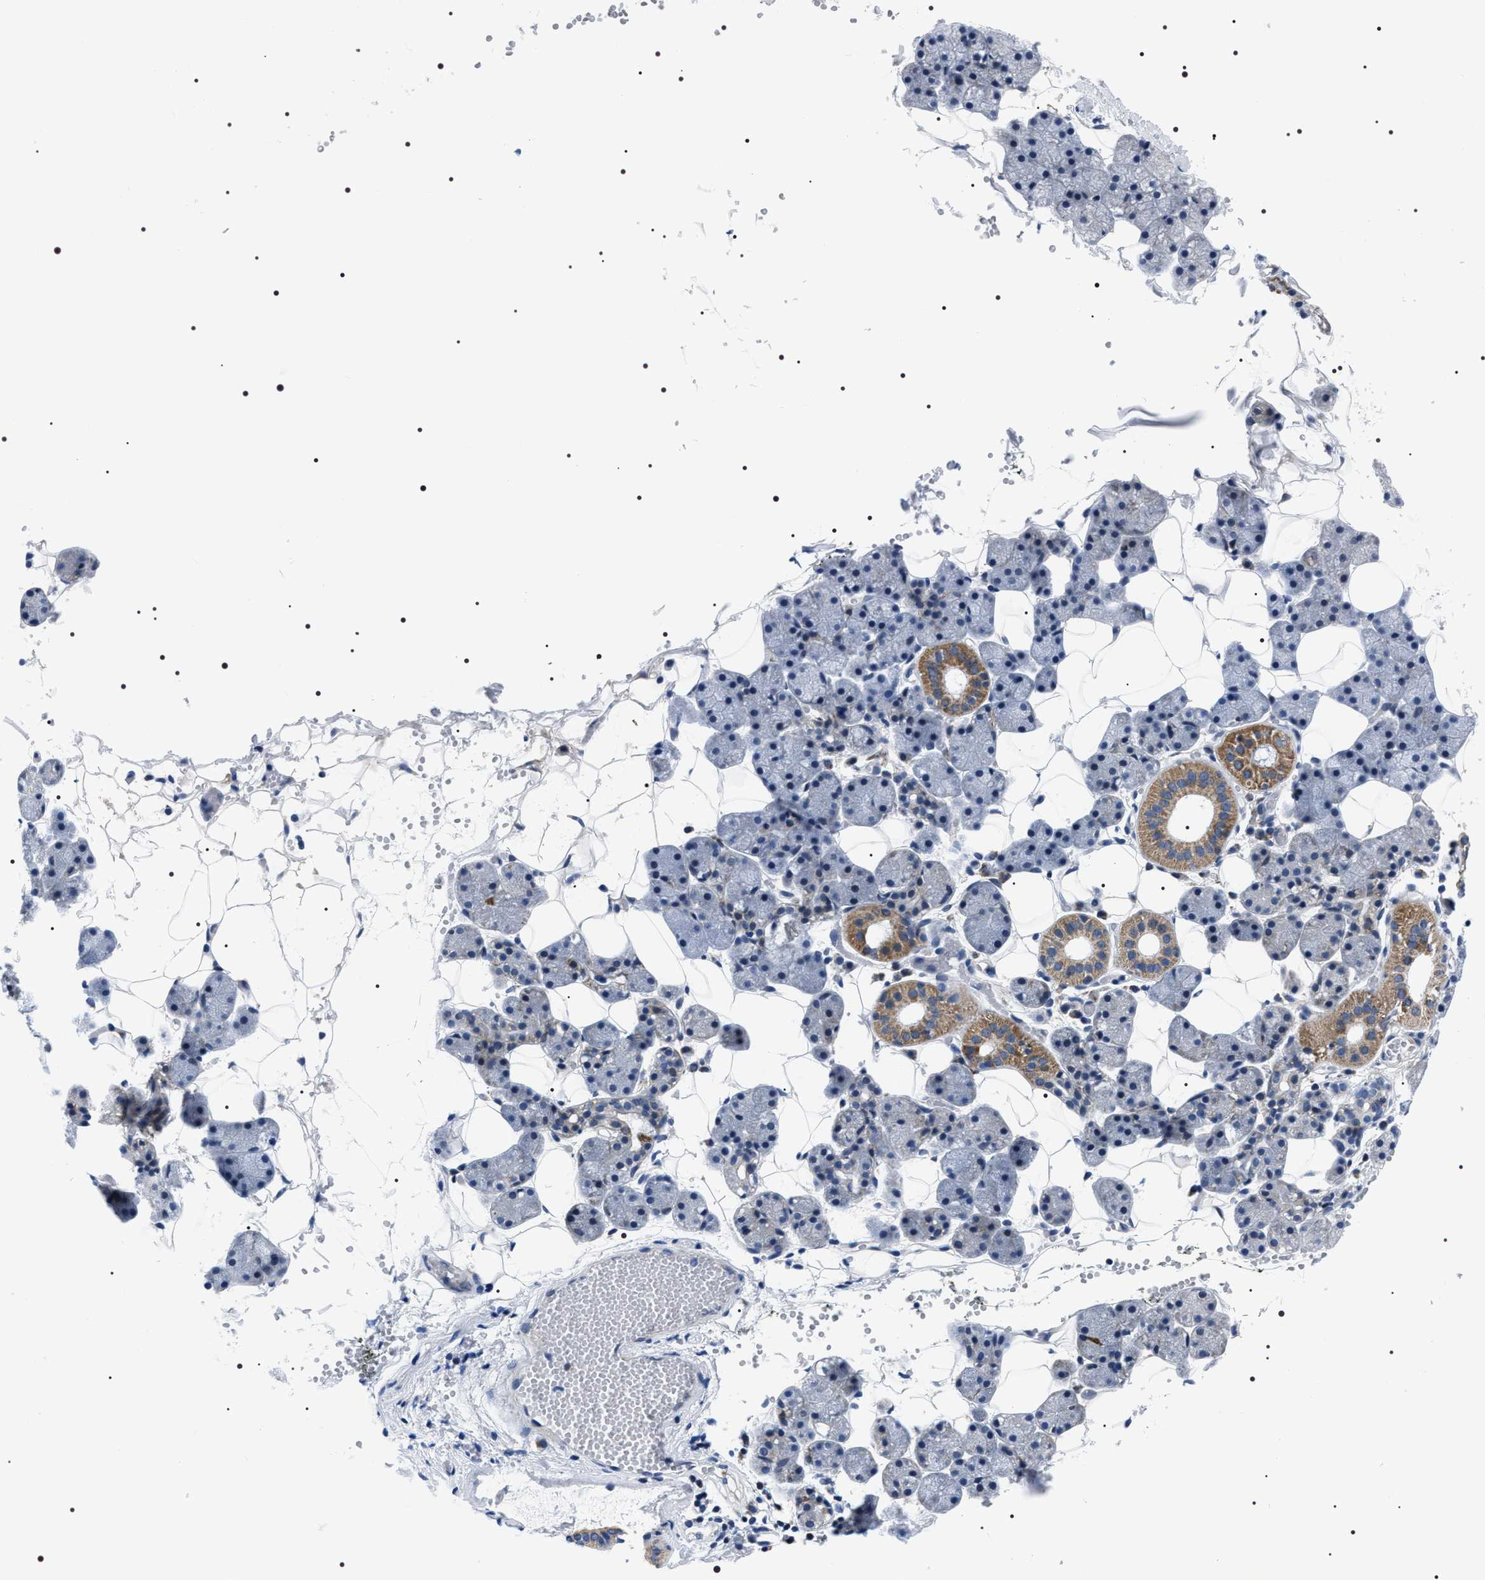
{"staining": {"intensity": "moderate", "quantity": "<25%", "location": "cytoplasmic/membranous"}, "tissue": "salivary gland", "cell_type": "Glandular cells", "image_type": "normal", "snomed": [{"axis": "morphology", "description": "Normal tissue, NOS"}, {"axis": "topography", "description": "Salivary gland"}], "caption": "A brown stain shows moderate cytoplasmic/membranous expression of a protein in glandular cells of benign human salivary gland.", "gene": "NTMT1", "patient": {"sex": "female", "age": 33}}